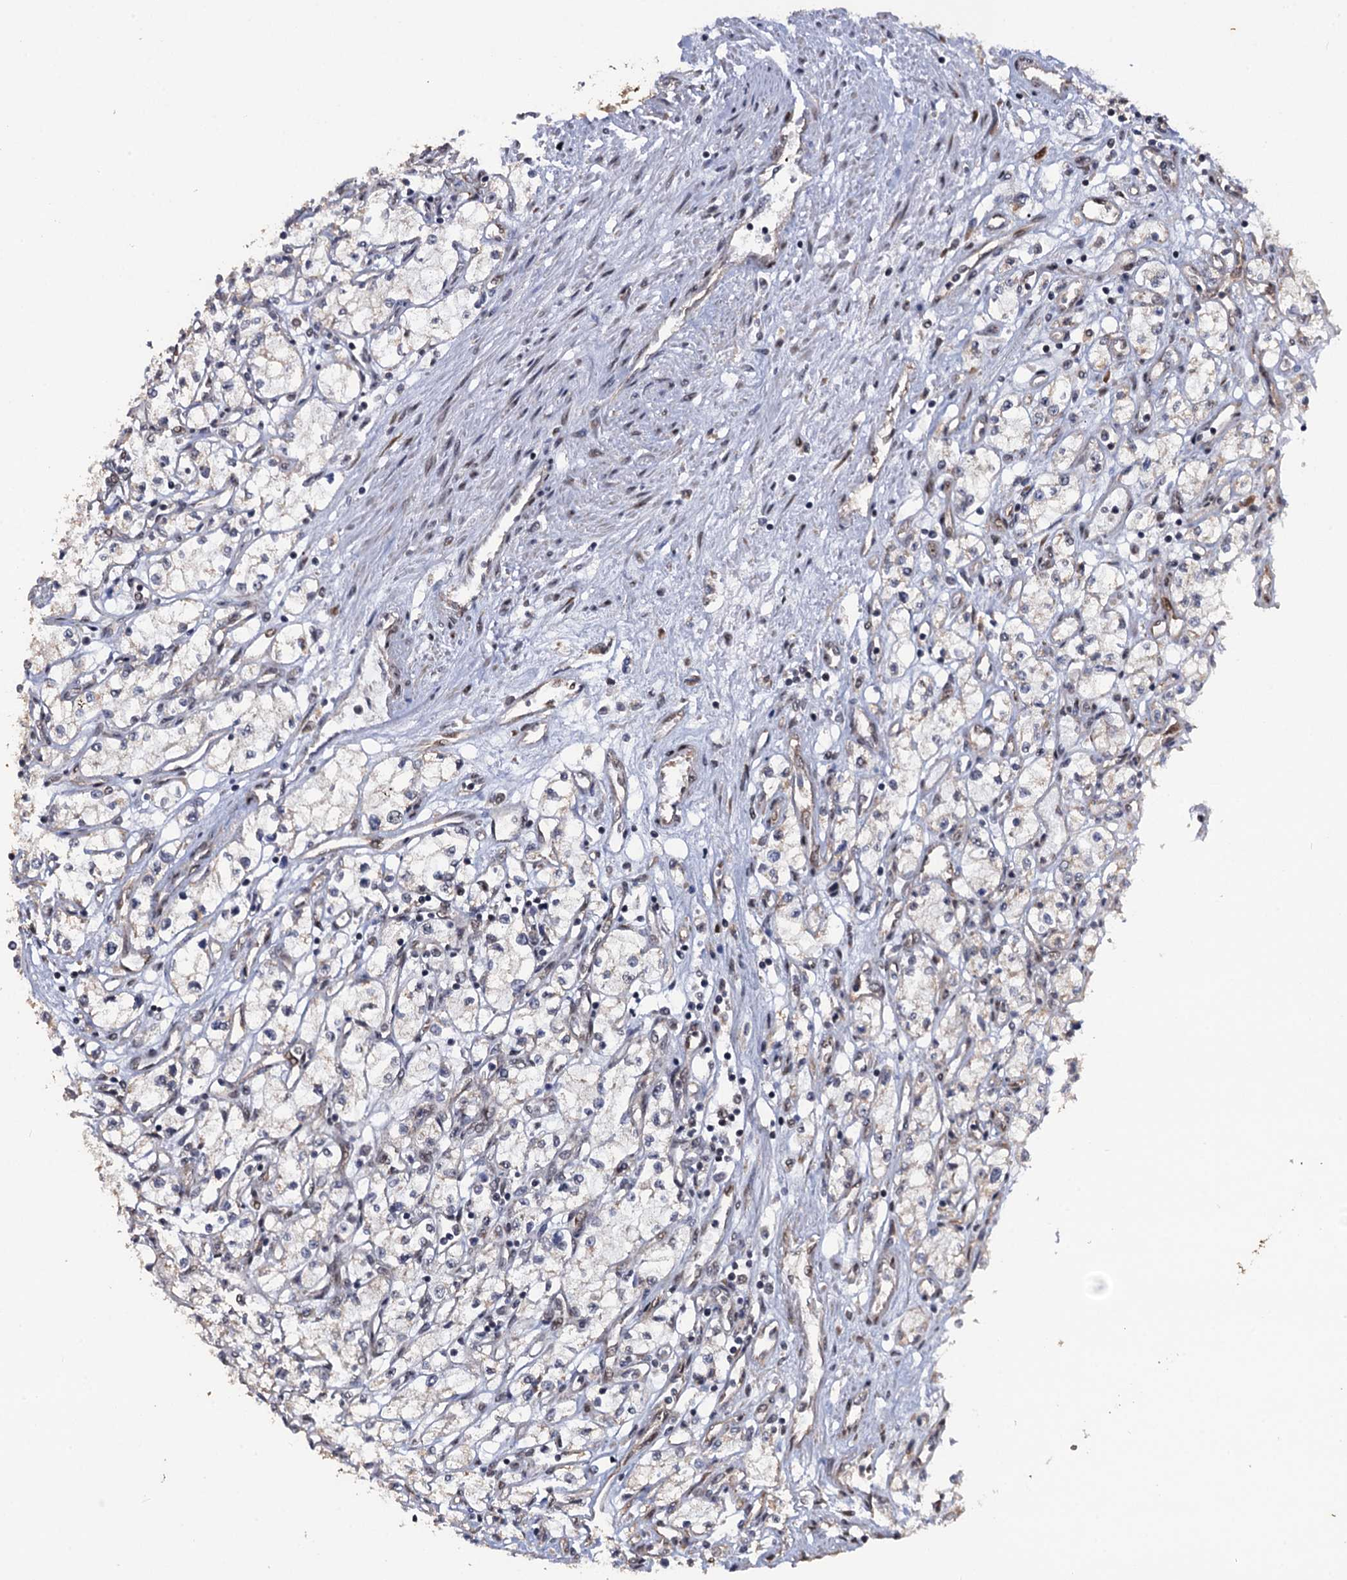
{"staining": {"intensity": "negative", "quantity": "none", "location": "none"}, "tissue": "renal cancer", "cell_type": "Tumor cells", "image_type": "cancer", "snomed": [{"axis": "morphology", "description": "Adenocarcinoma, NOS"}, {"axis": "topography", "description": "Kidney"}], "caption": "The histopathology image reveals no significant positivity in tumor cells of renal cancer.", "gene": "LRRC63", "patient": {"sex": "male", "age": 59}}